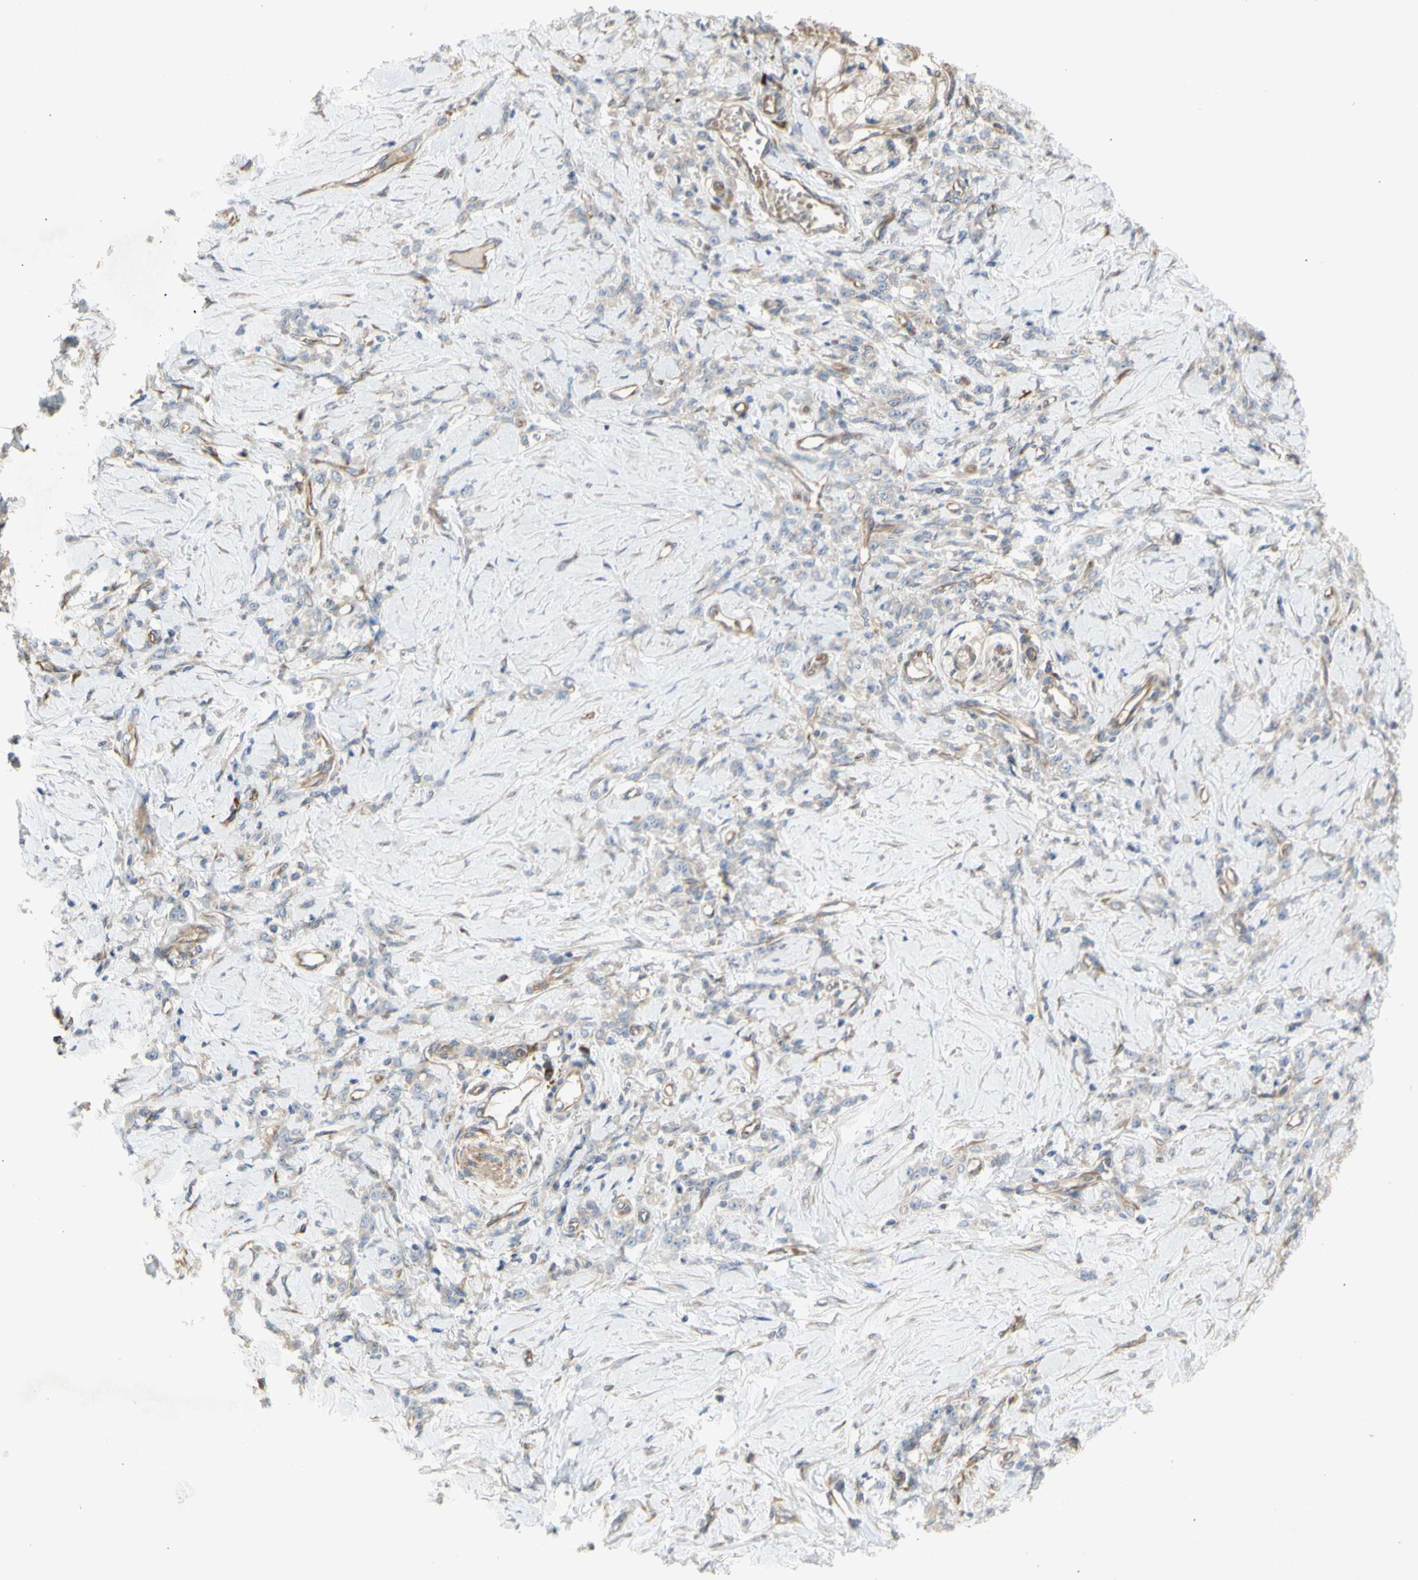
{"staining": {"intensity": "negative", "quantity": "none", "location": "none"}, "tissue": "stomach cancer", "cell_type": "Tumor cells", "image_type": "cancer", "snomed": [{"axis": "morphology", "description": "Adenocarcinoma, NOS"}, {"axis": "topography", "description": "Stomach"}], "caption": "DAB (3,3'-diaminobenzidine) immunohistochemical staining of human stomach cancer shows no significant positivity in tumor cells.", "gene": "KLC1", "patient": {"sex": "male", "age": 82}}